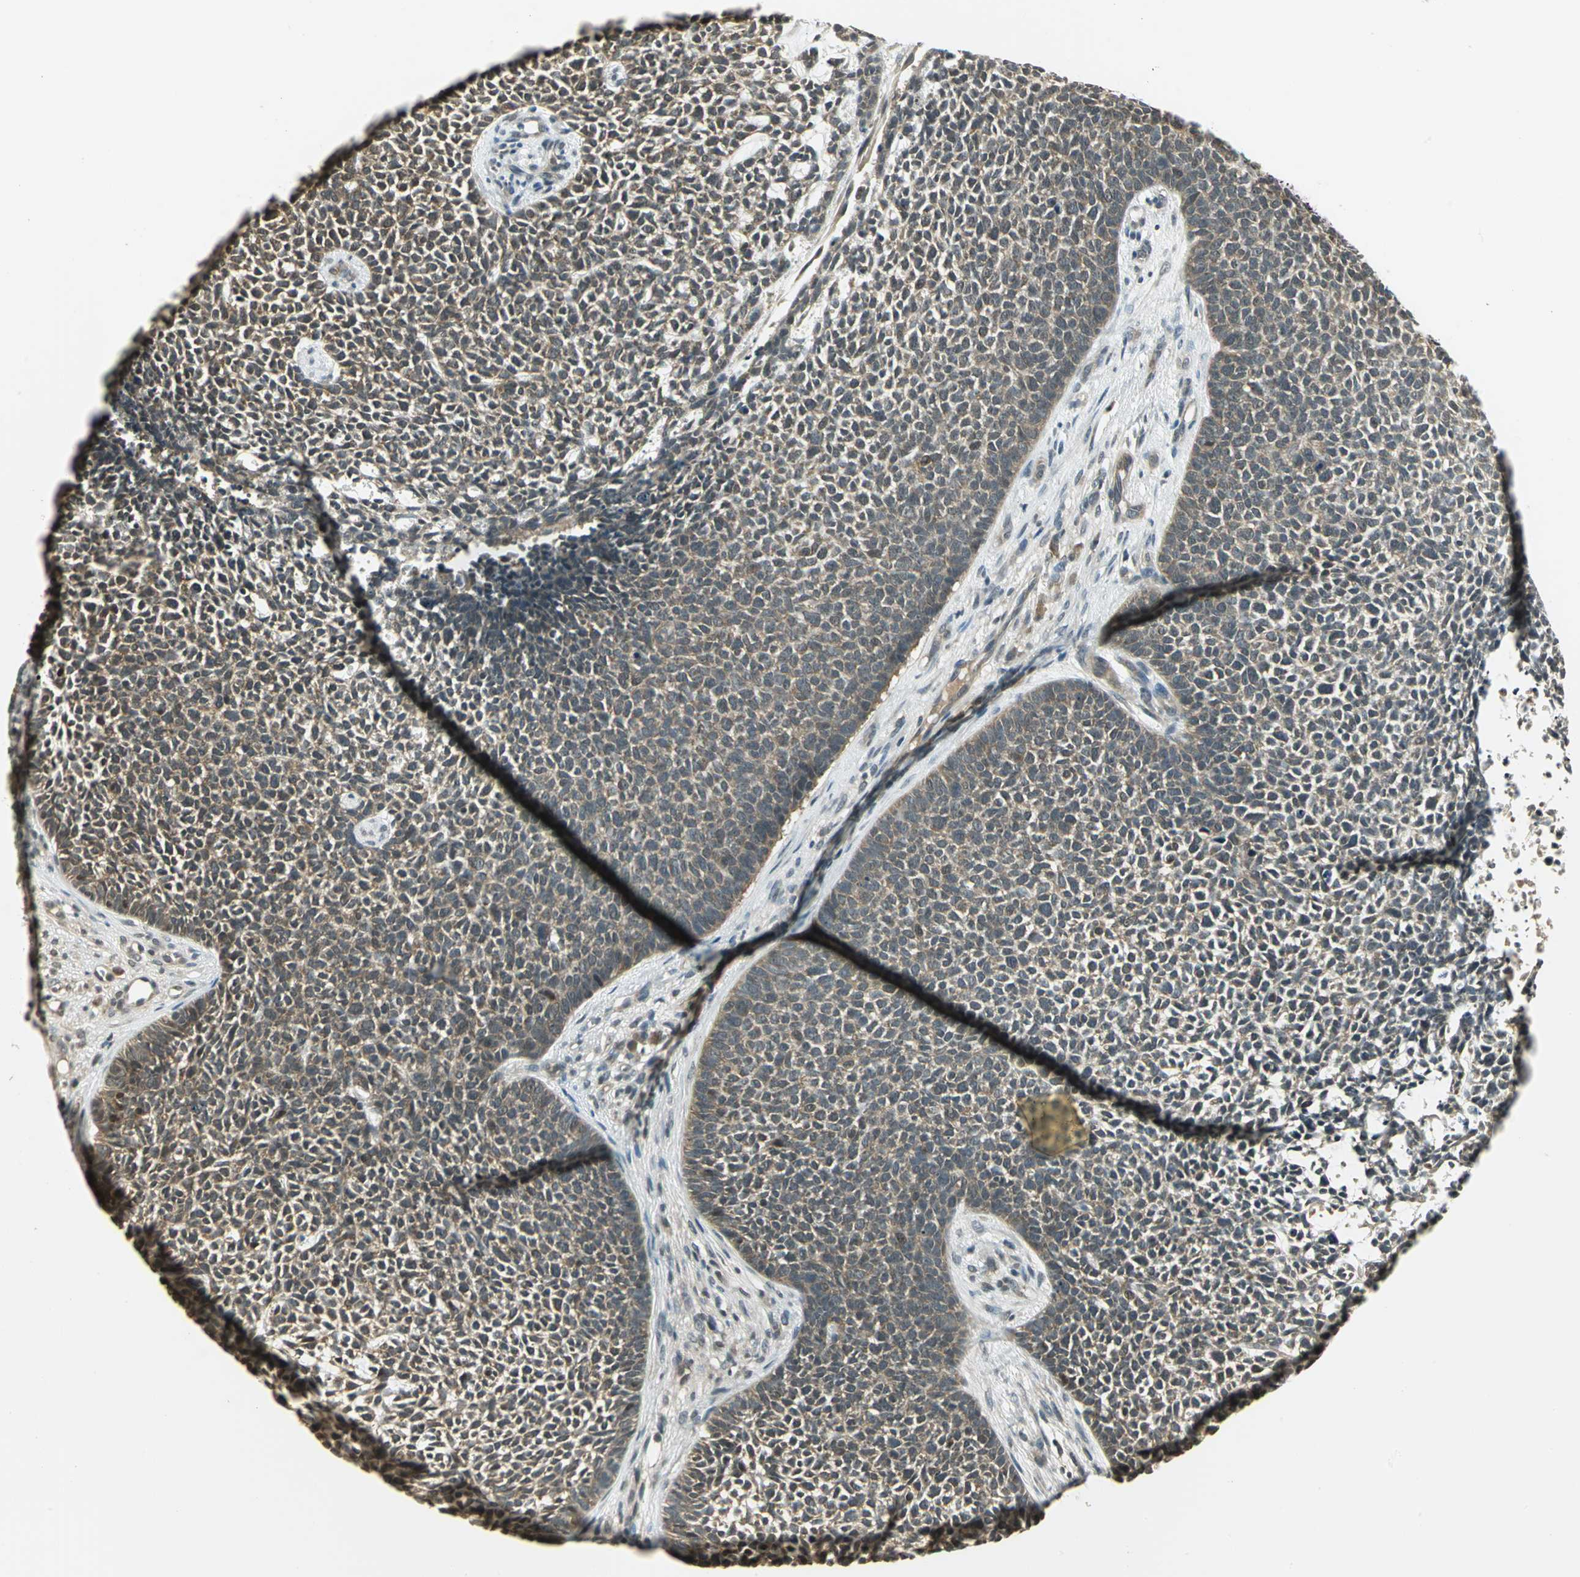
{"staining": {"intensity": "weak", "quantity": ">75%", "location": "cytoplasmic/membranous"}, "tissue": "skin cancer", "cell_type": "Tumor cells", "image_type": "cancer", "snomed": [{"axis": "morphology", "description": "Basal cell carcinoma"}, {"axis": "topography", "description": "Skin"}], "caption": "Skin cancer tissue exhibits weak cytoplasmic/membranous expression in approximately >75% of tumor cells", "gene": "CDC34", "patient": {"sex": "female", "age": 84}}